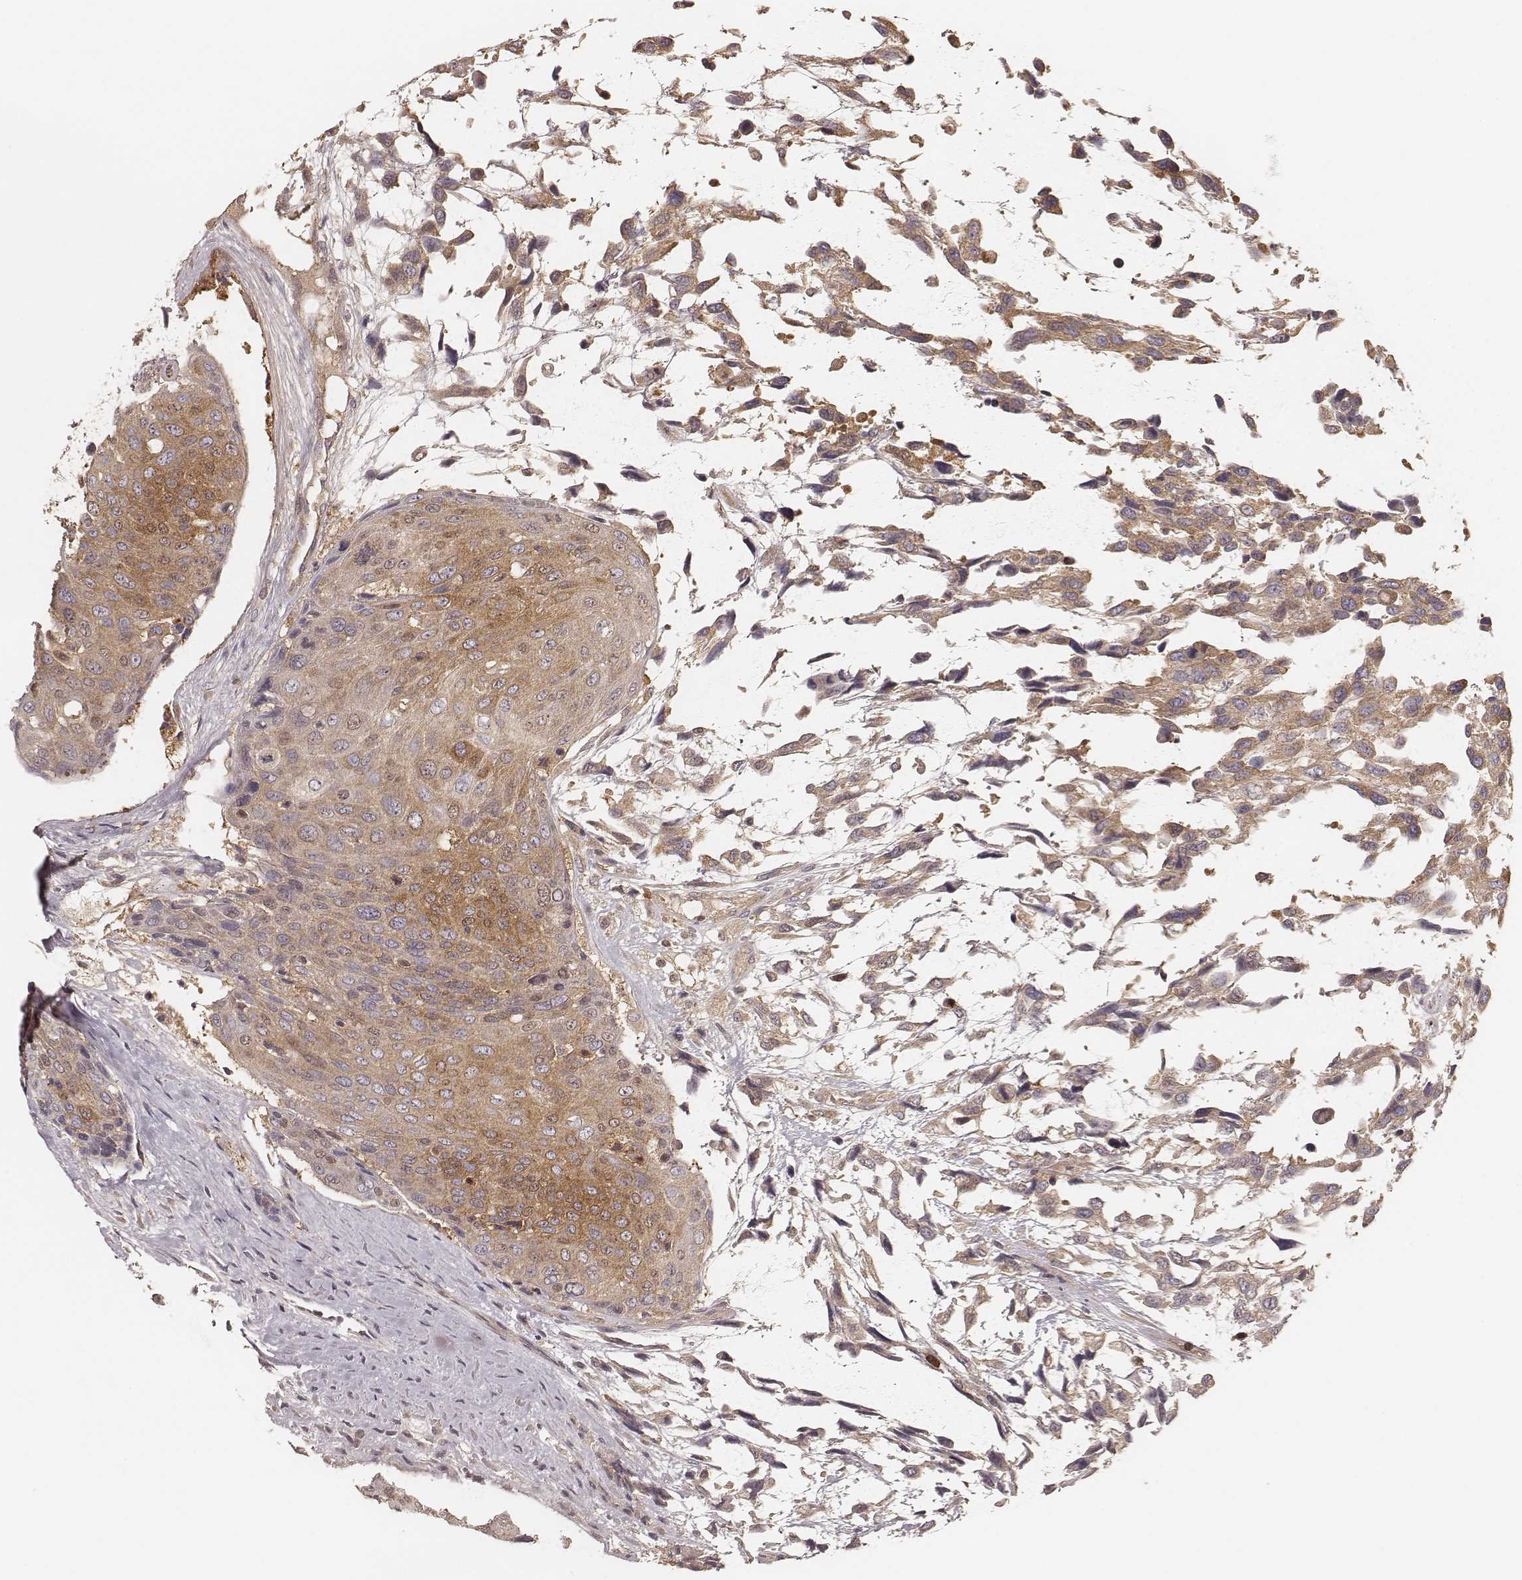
{"staining": {"intensity": "moderate", "quantity": ">75%", "location": "cytoplasmic/membranous"}, "tissue": "urothelial cancer", "cell_type": "Tumor cells", "image_type": "cancer", "snomed": [{"axis": "morphology", "description": "Urothelial carcinoma, High grade"}, {"axis": "topography", "description": "Urinary bladder"}], "caption": "IHC photomicrograph of neoplastic tissue: urothelial carcinoma (high-grade) stained using immunohistochemistry reveals medium levels of moderate protein expression localized specifically in the cytoplasmic/membranous of tumor cells, appearing as a cytoplasmic/membranous brown color.", "gene": "CARS1", "patient": {"sex": "female", "age": 70}}